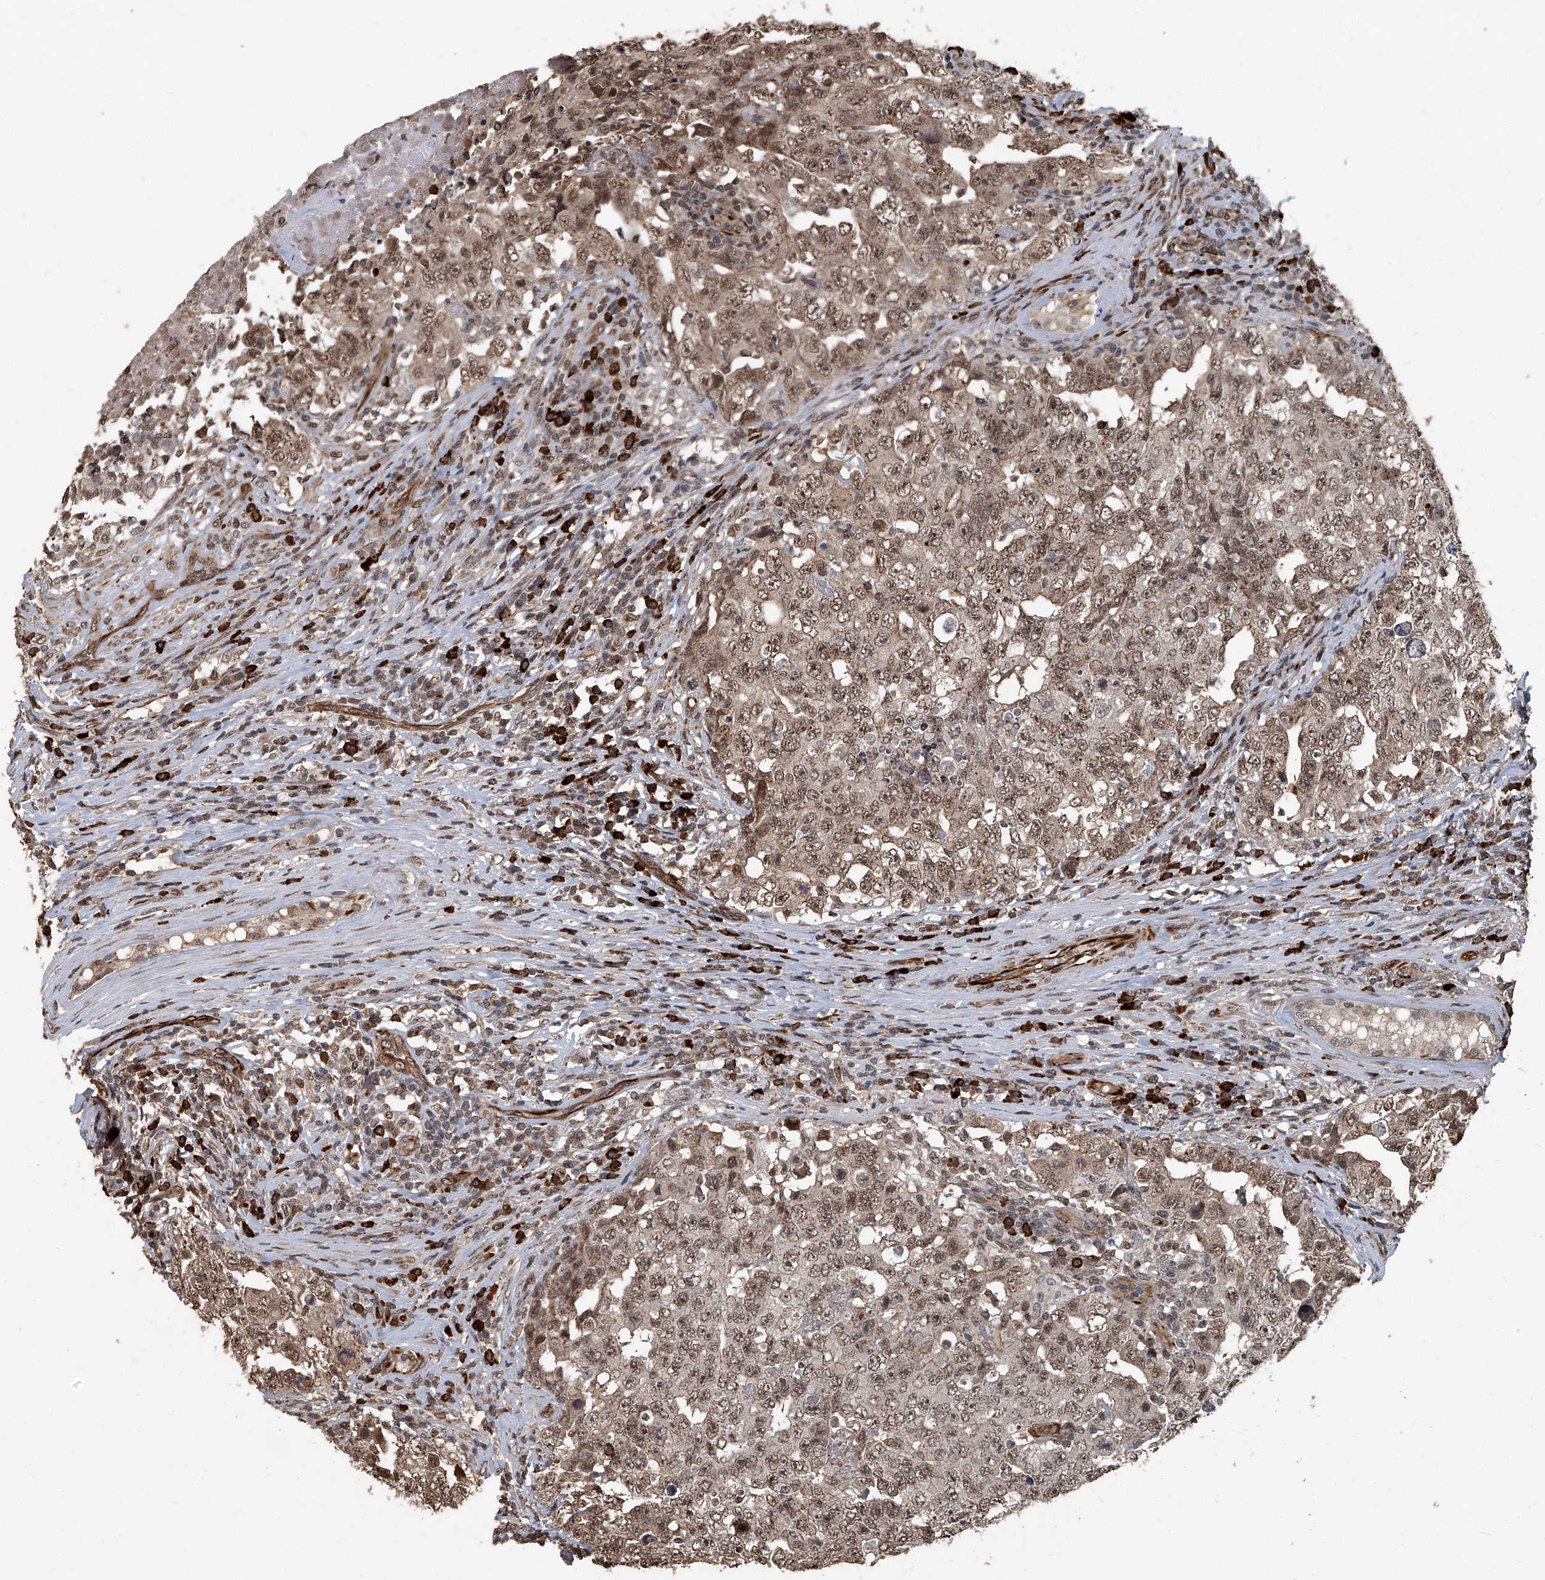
{"staining": {"intensity": "moderate", "quantity": ">75%", "location": "nuclear"}, "tissue": "testis cancer", "cell_type": "Tumor cells", "image_type": "cancer", "snomed": [{"axis": "morphology", "description": "Carcinoma, Embryonal, NOS"}, {"axis": "topography", "description": "Testis"}], "caption": "The immunohistochemical stain highlights moderate nuclear positivity in tumor cells of testis embryonal carcinoma tissue. The staining is performed using DAB (3,3'-diaminobenzidine) brown chromogen to label protein expression. The nuclei are counter-stained blue using hematoxylin.", "gene": "GPR132", "patient": {"sex": "male", "age": 26}}